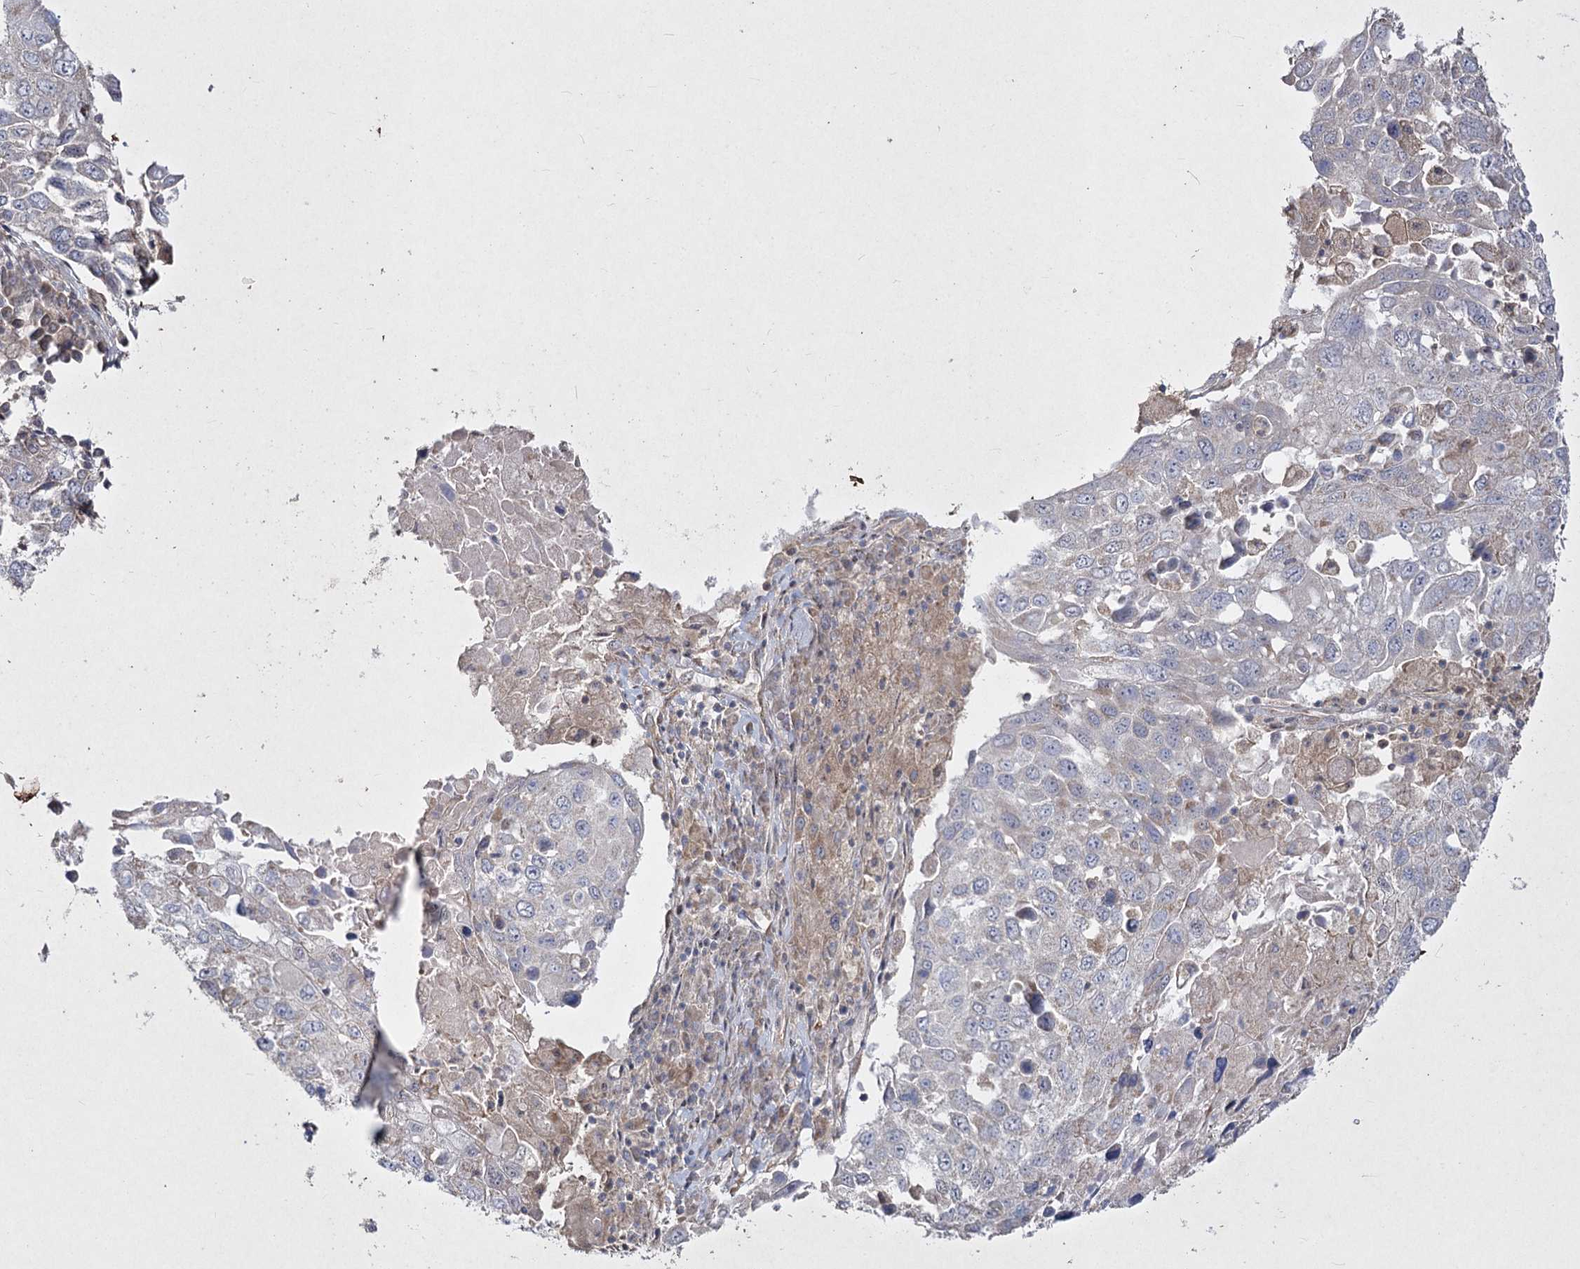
{"staining": {"intensity": "negative", "quantity": "none", "location": "none"}, "tissue": "lung cancer", "cell_type": "Tumor cells", "image_type": "cancer", "snomed": [{"axis": "morphology", "description": "Squamous cell carcinoma, NOS"}, {"axis": "topography", "description": "Lung"}], "caption": "A histopathology image of lung squamous cell carcinoma stained for a protein demonstrates no brown staining in tumor cells. The staining is performed using DAB (3,3'-diaminobenzidine) brown chromogen with nuclei counter-stained in using hematoxylin.", "gene": "SH3TC1", "patient": {"sex": "male", "age": 65}}